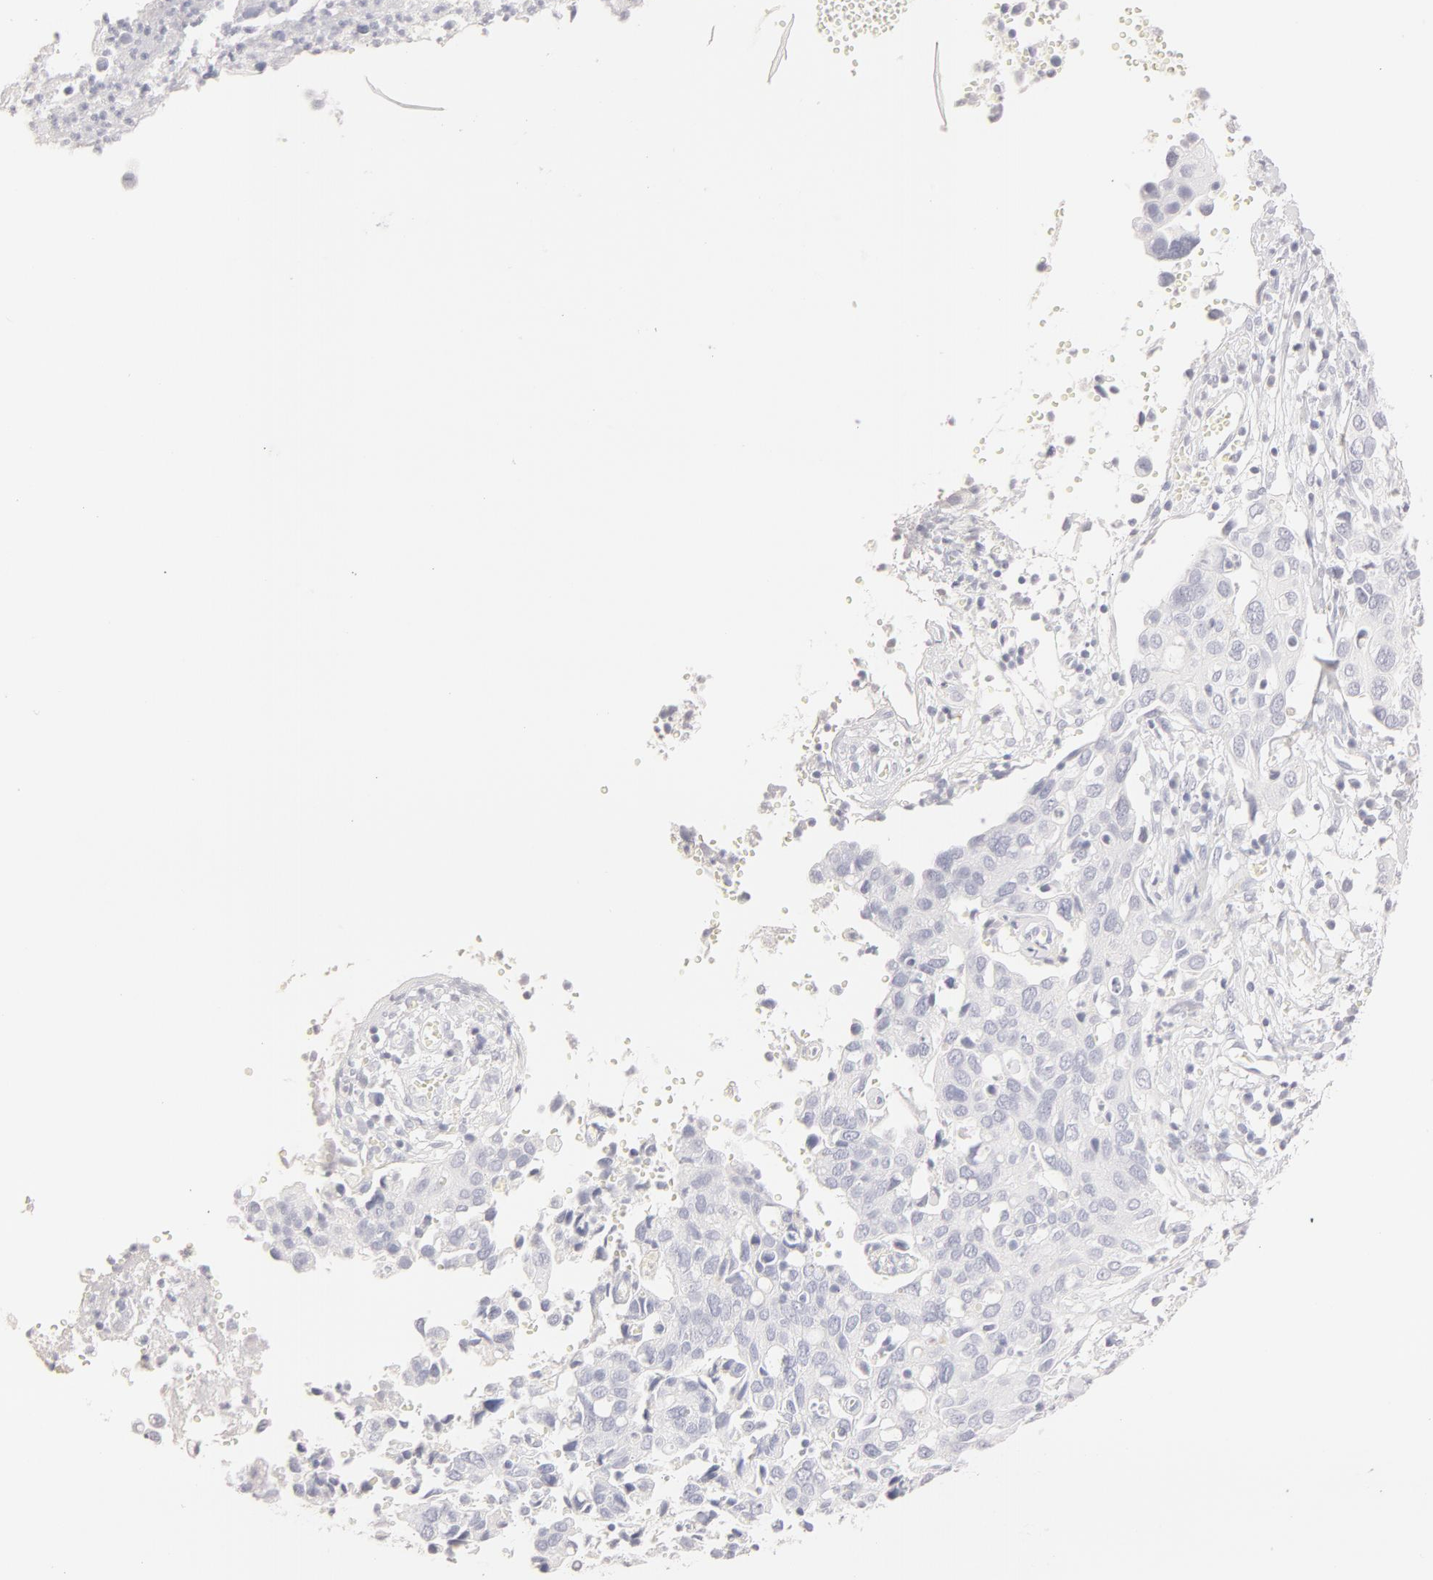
{"staining": {"intensity": "negative", "quantity": "none", "location": "none"}, "tissue": "cervical cancer", "cell_type": "Tumor cells", "image_type": "cancer", "snomed": [{"axis": "morphology", "description": "Normal tissue, NOS"}, {"axis": "morphology", "description": "Squamous cell carcinoma, NOS"}, {"axis": "topography", "description": "Cervix"}], "caption": "Protein analysis of cervical cancer (squamous cell carcinoma) demonstrates no significant staining in tumor cells. (DAB (3,3'-diaminobenzidine) IHC, high magnification).", "gene": "LGALS7B", "patient": {"sex": "female", "age": 45}}